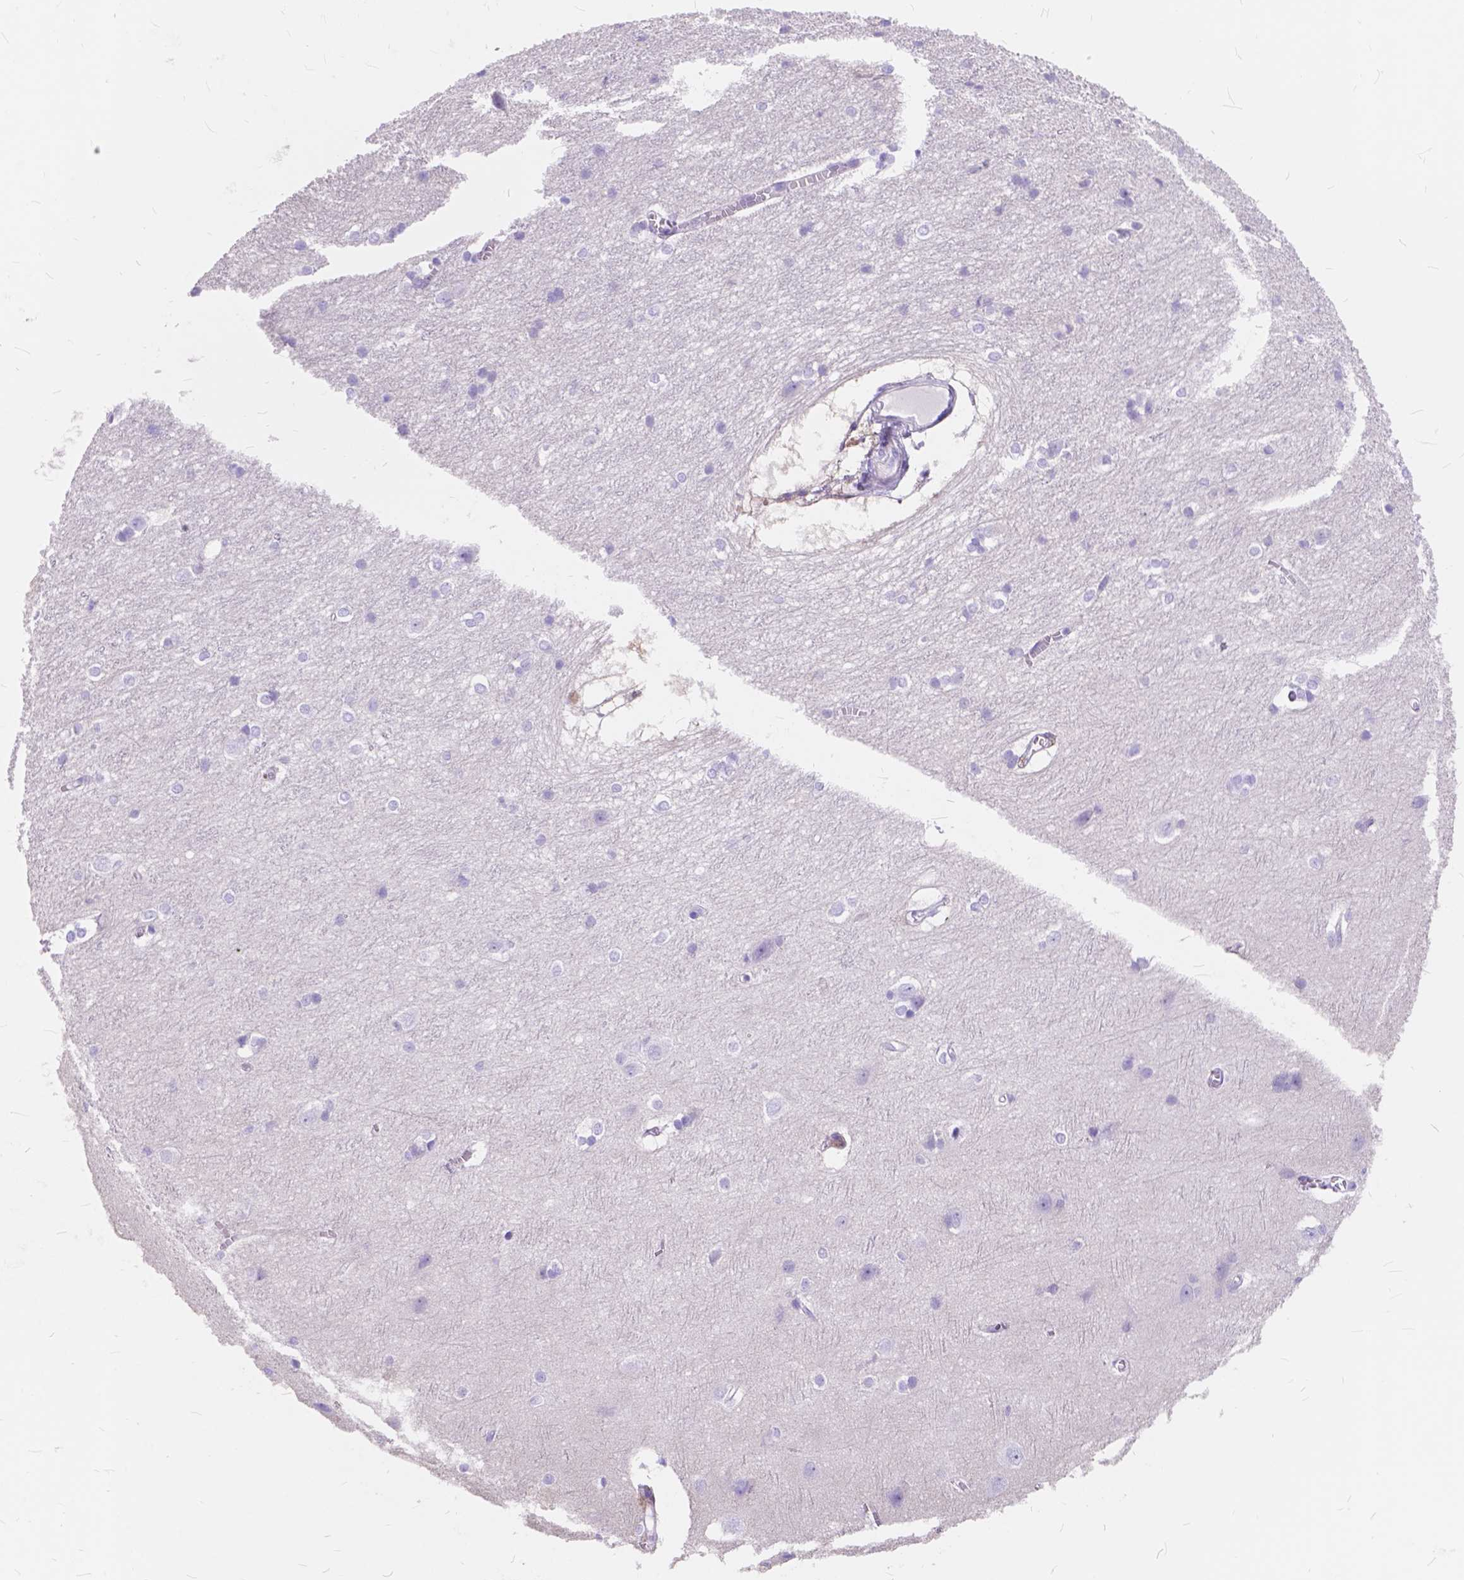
{"staining": {"intensity": "negative", "quantity": "none", "location": "none"}, "tissue": "cerebral cortex", "cell_type": "Endothelial cells", "image_type": "normal", "snomed": [{"axis": "morphology", "description": "Normal tissue, NOS"}, {"axis": "topography", "description": "Cerebral cortex"}], "caption": "This is an immunohistochemistry (IHC) image of benign human cerebral cortex. There is no positivity in endothelial cells.", "gene": "FOXL2", "patient": {"sex": "male", "age": 37}}